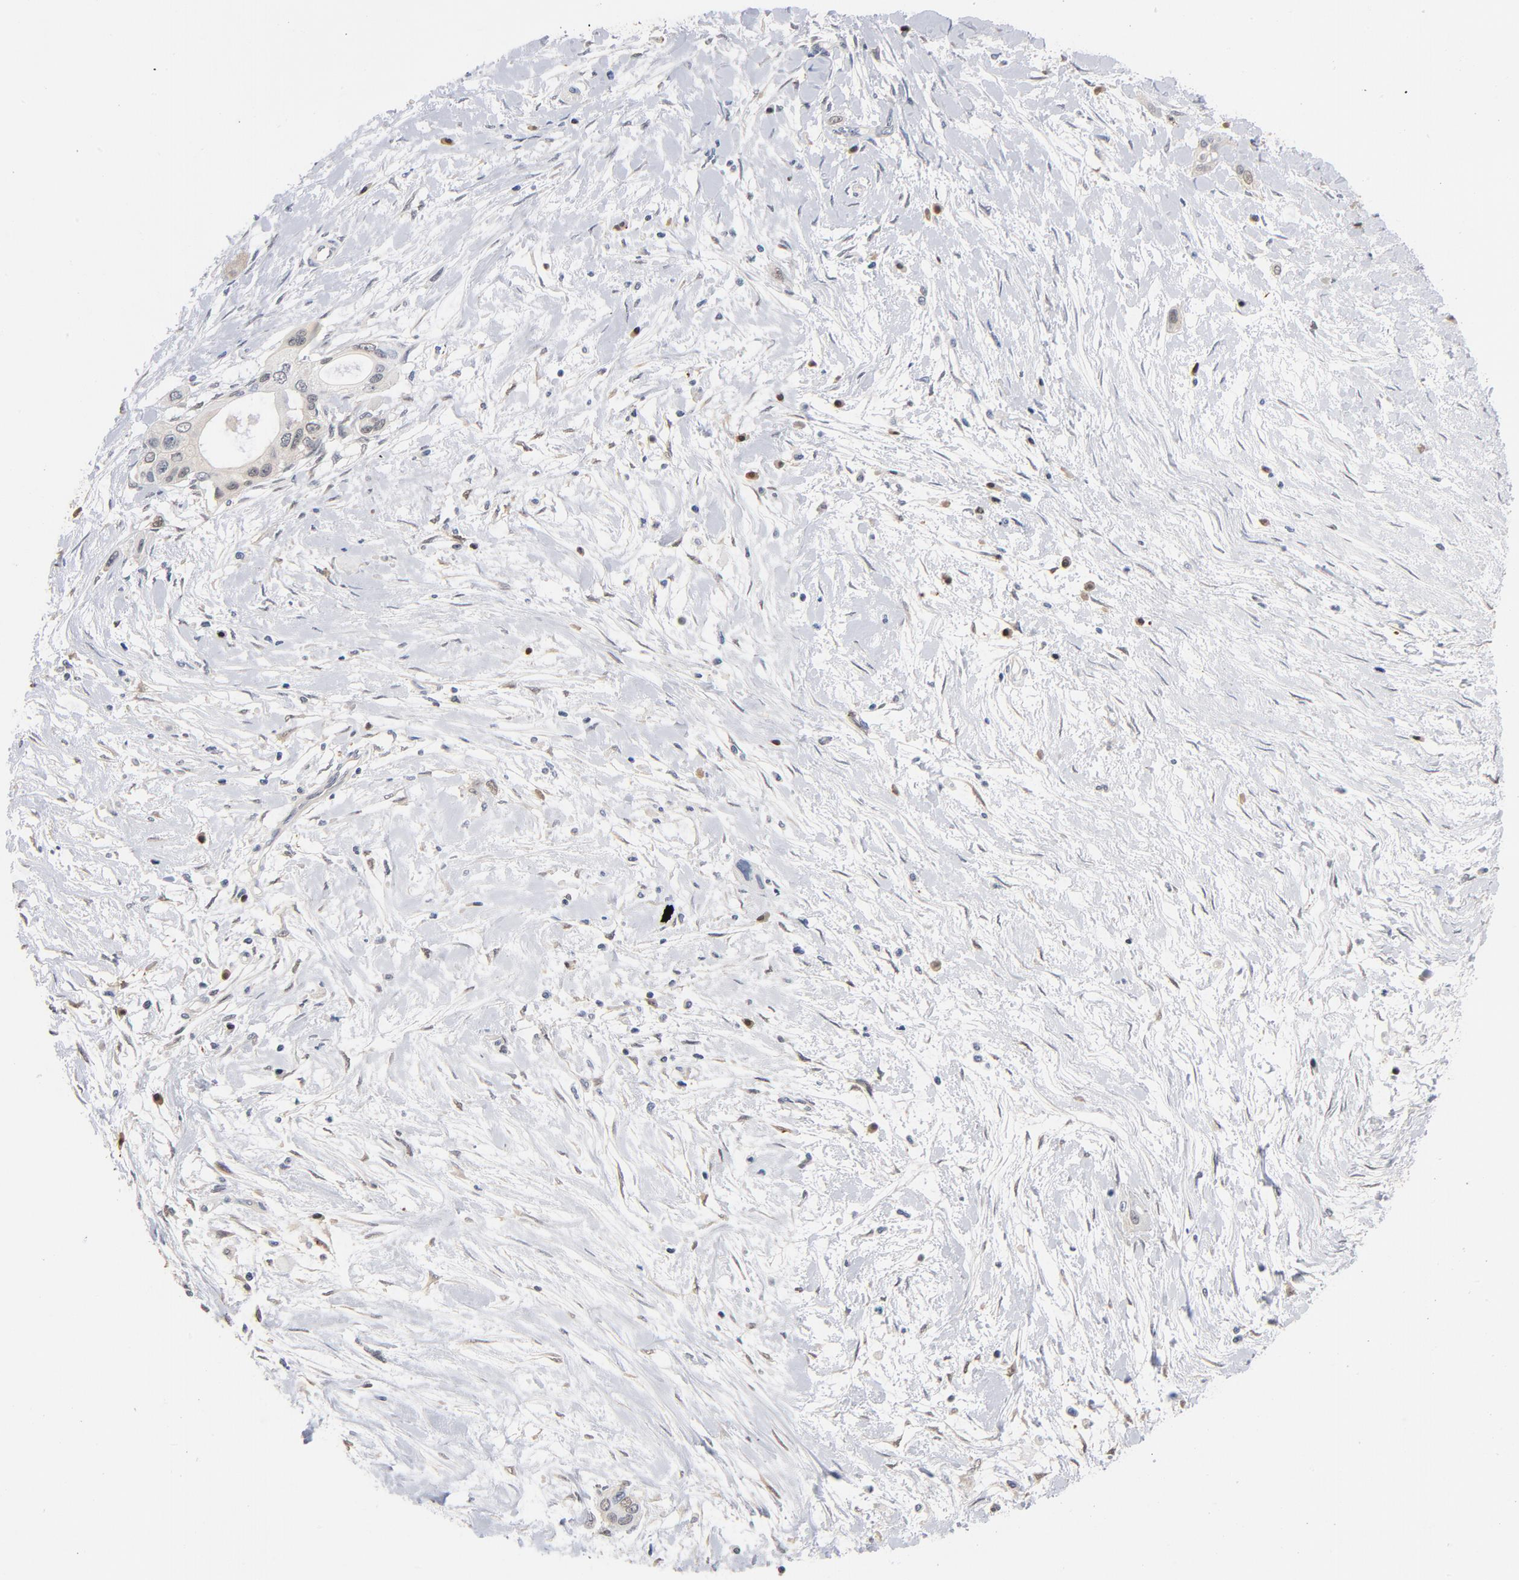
{"staining": {"intensity": "weak", "quantity": "<25%", "location": "cytoplasmic/membranous"}, "tissue": "pancreatic cancer", "cell_type": "Tumor cells", "image_type": "cancer", "snomed": [{"axis": "morphology", "description": "Adenocarcinoma, NOS"}, {"axis": "topography", "description": "Pancreas"}], "caption": "Tumor cells show no significant staining in pancreatic cancer.", "gene": "MIF", "patient": {"sex": "female", "age": 60}}